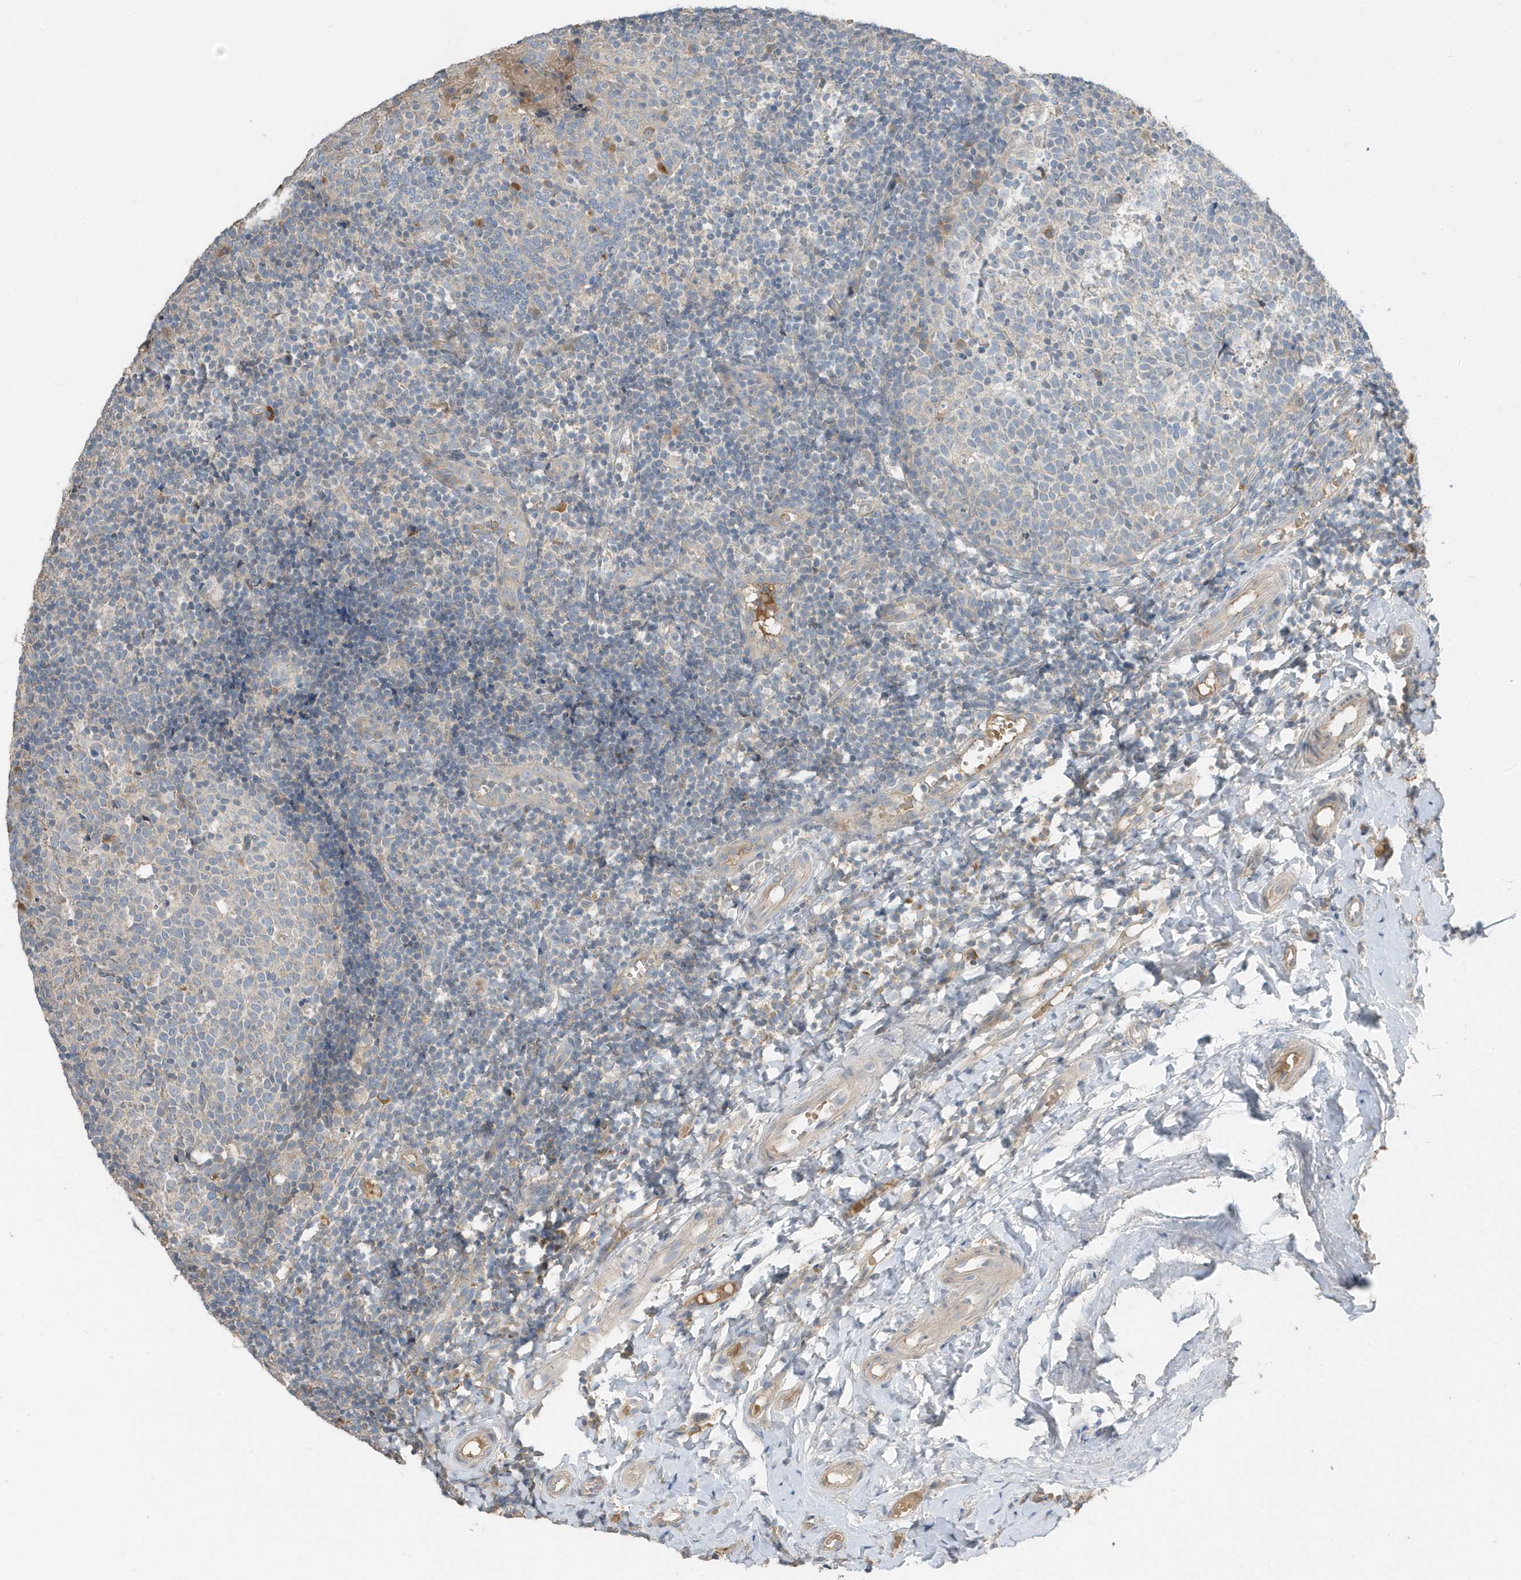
{"staining": {"intensity": "negative", "quantity": "none", "location": "none"}, "tissue": "tonsil", "cell_type": "Germinal center cells", "image_type": "normal", "snomed": [{"axis": "morphology", "description": "Normal tissue, NOS"}, {"axis": "topography", "description": "Tonsil"}], "caption": "This image is of unremarkable tonsil stained with IHC to label a protein in brown with the nuclei are counter-stained blue. There is no expression in germinal center cells. (DAB (3,3'-diaminobenzidine) IHC, high magnification).", "gene": "USP53", "patient": {"sex": "female", "age": 19}}